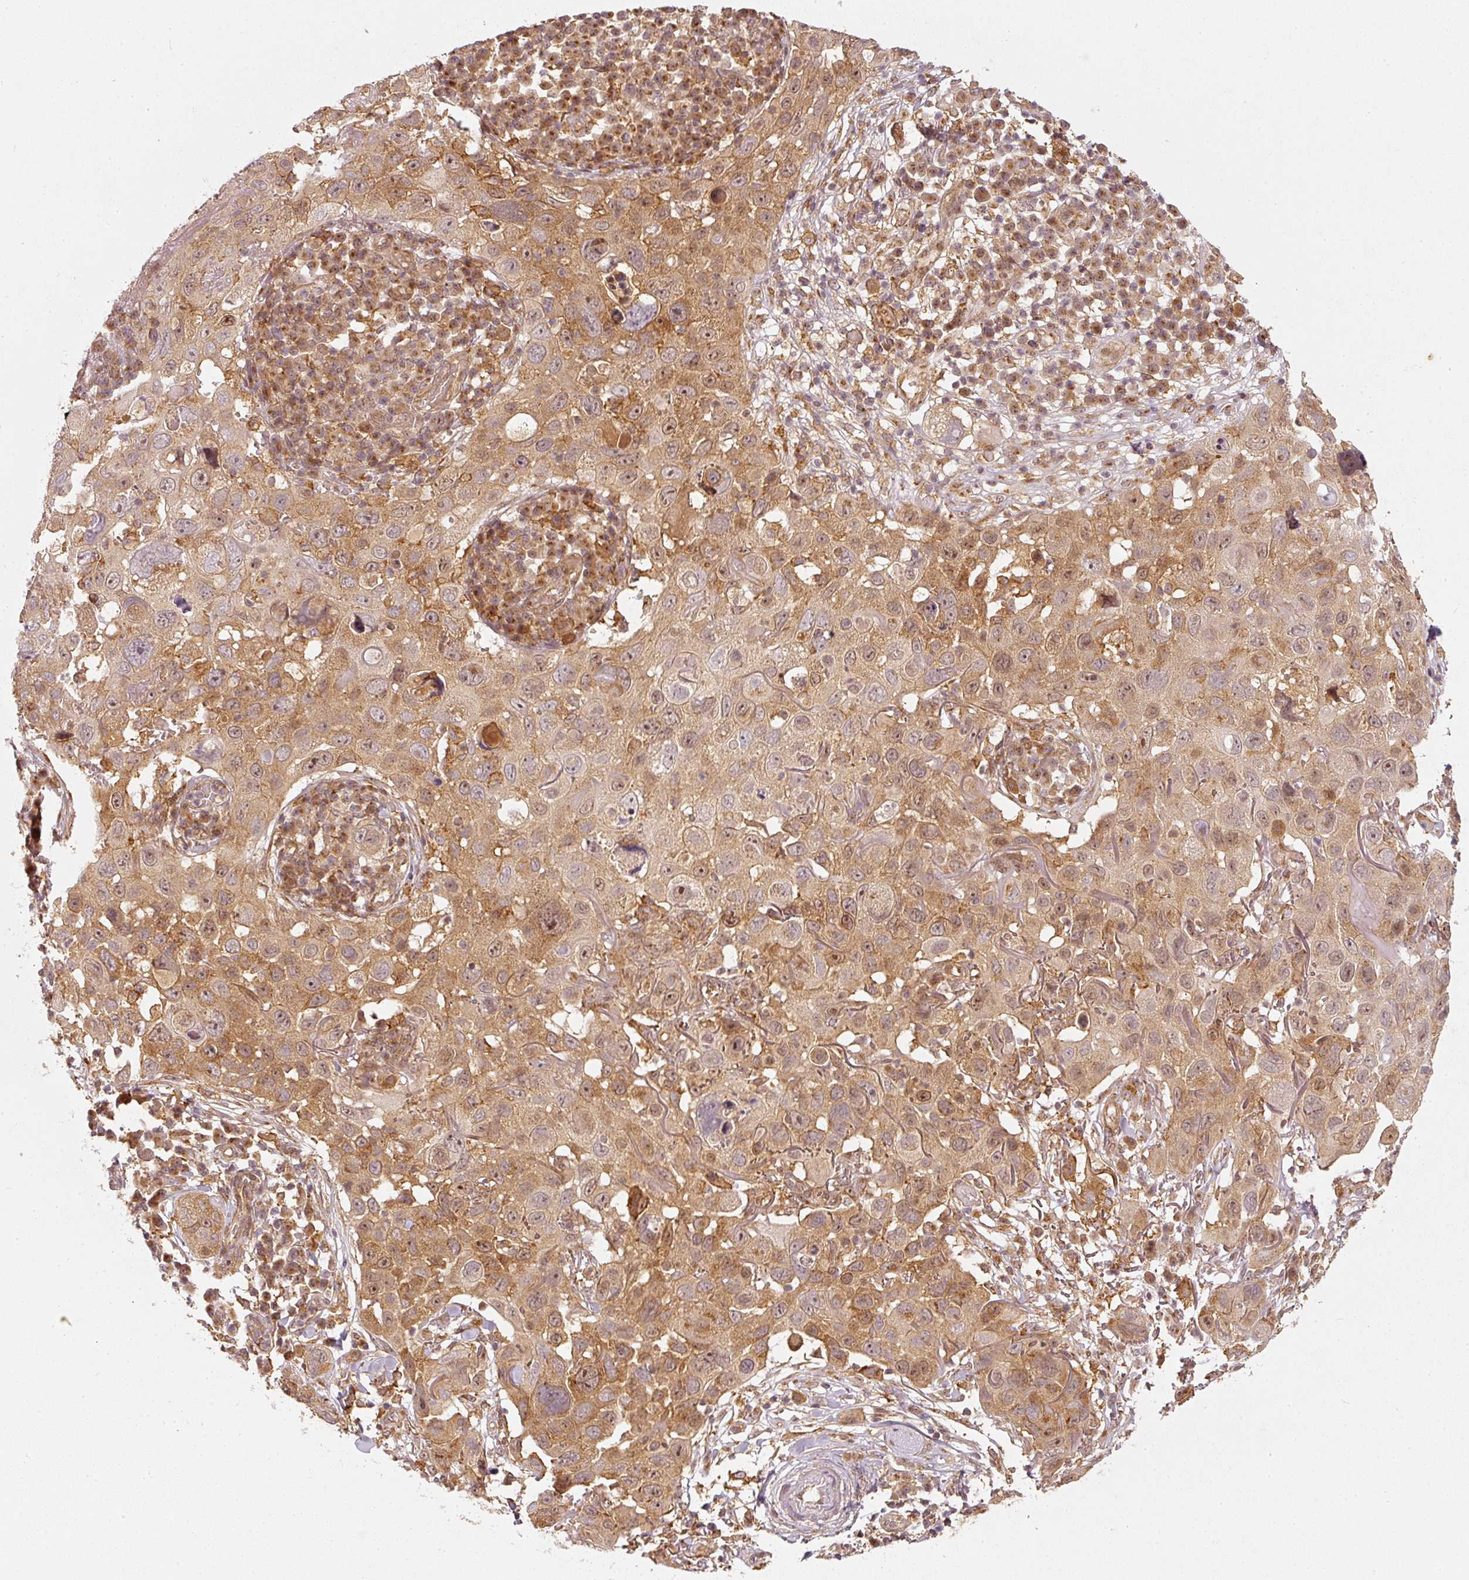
{"staining": {"intensity": "moderate", "quantity": ">75%", "location": "cytoplasmic/membranous,nuclear"}, "tissue": "skin cancer", "cell_type": "Tumor cells", "image_type": "cancer", "snomed": [{"axis": "morphology", "description": "Squamous cell carcinoma in situ, NOS"}, {"axis": "morphology", "description": "Squamous cell carcinoma, NOS"}, {"axis": "topography", "description": "Skin"}], "caption": "Human skin squamous cell carcinoma in situ stained with a brown dye exhibits moderate cytoplasmic/membranous and nuclear positive positivity in about >75% of tumor cells.", "gene": "ZNF580", "patient": {"sex": "male", "age": 93}}